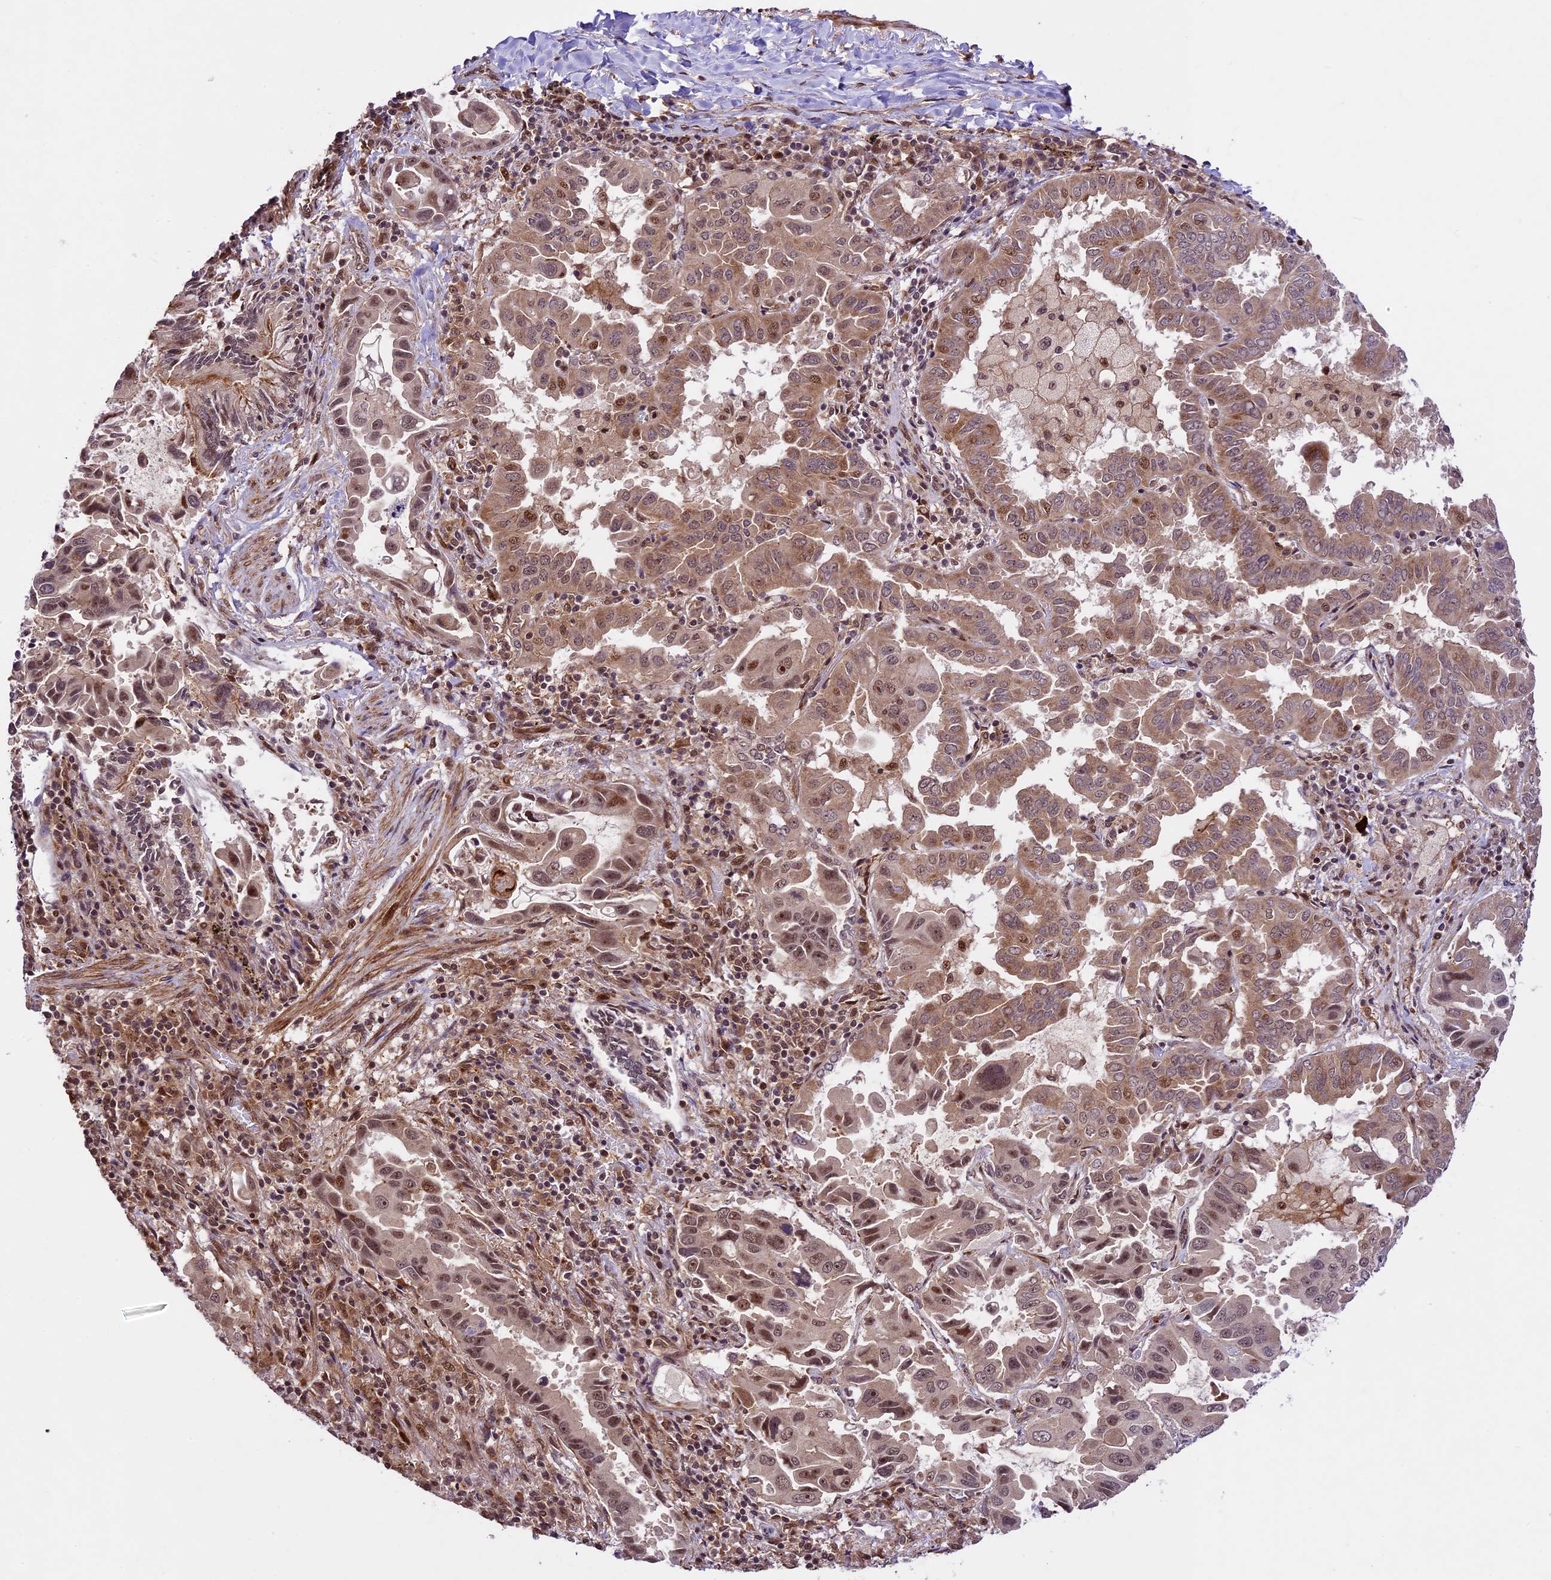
{"staining": {"intensity": "moderate", "quantity": "25%-75%", "location": "cytoplasmic/membranous,nuclear"}, "tissue": "lung cancer", "cell_type": "Tumor cells", "image_type": "cancer", "snomed": [{"axis": "morphology", "description": "Adenocarcinoma, NOS"}, {"axis": "topography", "description": "Lung"}], "caption": "Brown immunohistochemical staining in lung cancer demonstrates moderate cytoplasmic/membranous and nuclear positivity in approximately 25%-75% of tumor cells.", "gene": "DHX38", "patient": {"sex": "male", "age": 64}}